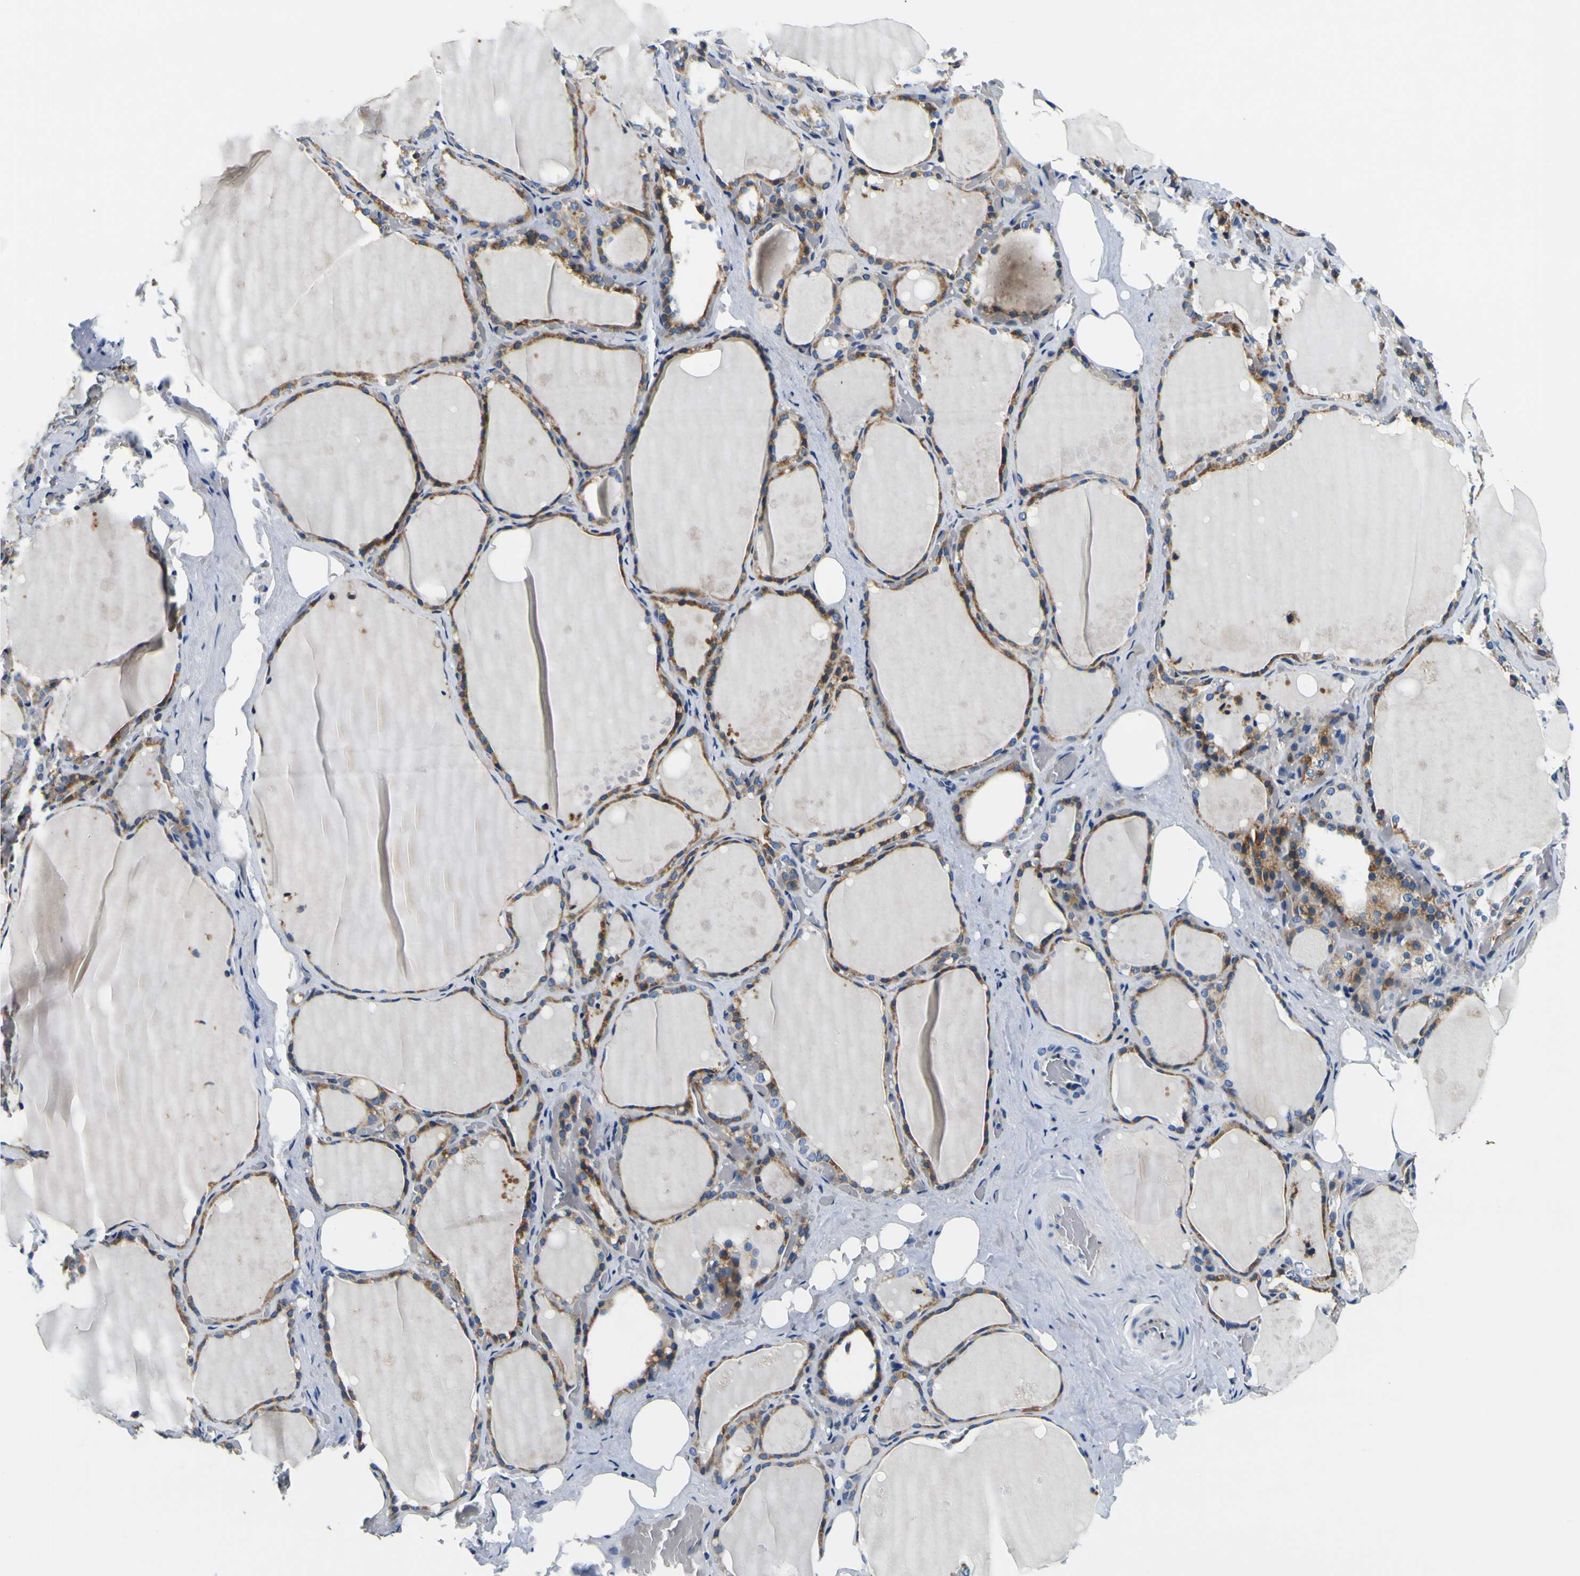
{"staining": {"intensity": "moderate", "quantity": ">75%", "location": "cytoplasmic/membranous"}, "tissue": "thyroid gland", "cell_type": "Glandular cells", "image_type": "normal", "snomed": [{"axis": "morphology", "description": "Normal tissue, NOS"}, {"axis": "topography", "description": "Thyroid gland"}], "caption": "Unremarkable thyroid gland reveals moderate cytoplasmic/membranous positivity in approximately >75% of glandular cells.", "gene": "NLRP3", "patient": {"sex": "male", "age": 61}}